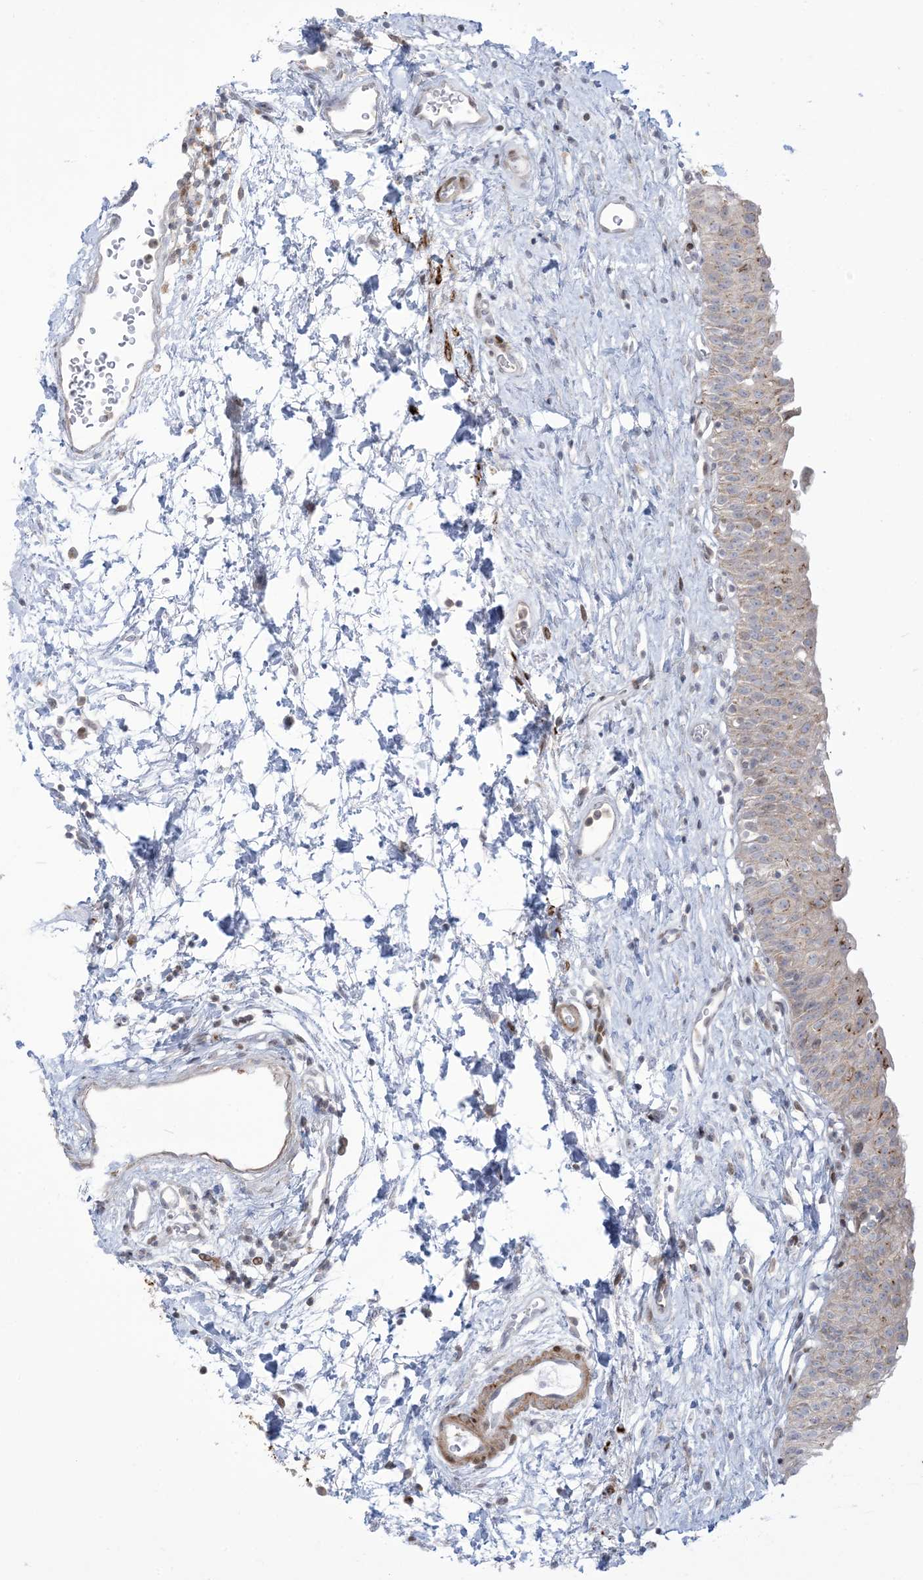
{"staining": {"intensity": "weak", "quantity": "<25%", "location": "cytoplasmic/membranous"}, "tissue": "urinary bladder", "cell_type": "Urothelial cells", "image_type": "normal", "snomed": [{"axis": "morphology", "description": "Normal tissue, NOS"}, {"axis": "topography", "description": "Urinary bladder"}], "caption": "Urothelial cells show no significant protein expression in unremarkable urinary bladder.", "gene": "AFTPH", "patient": {"sex": "male", "age": 51}}